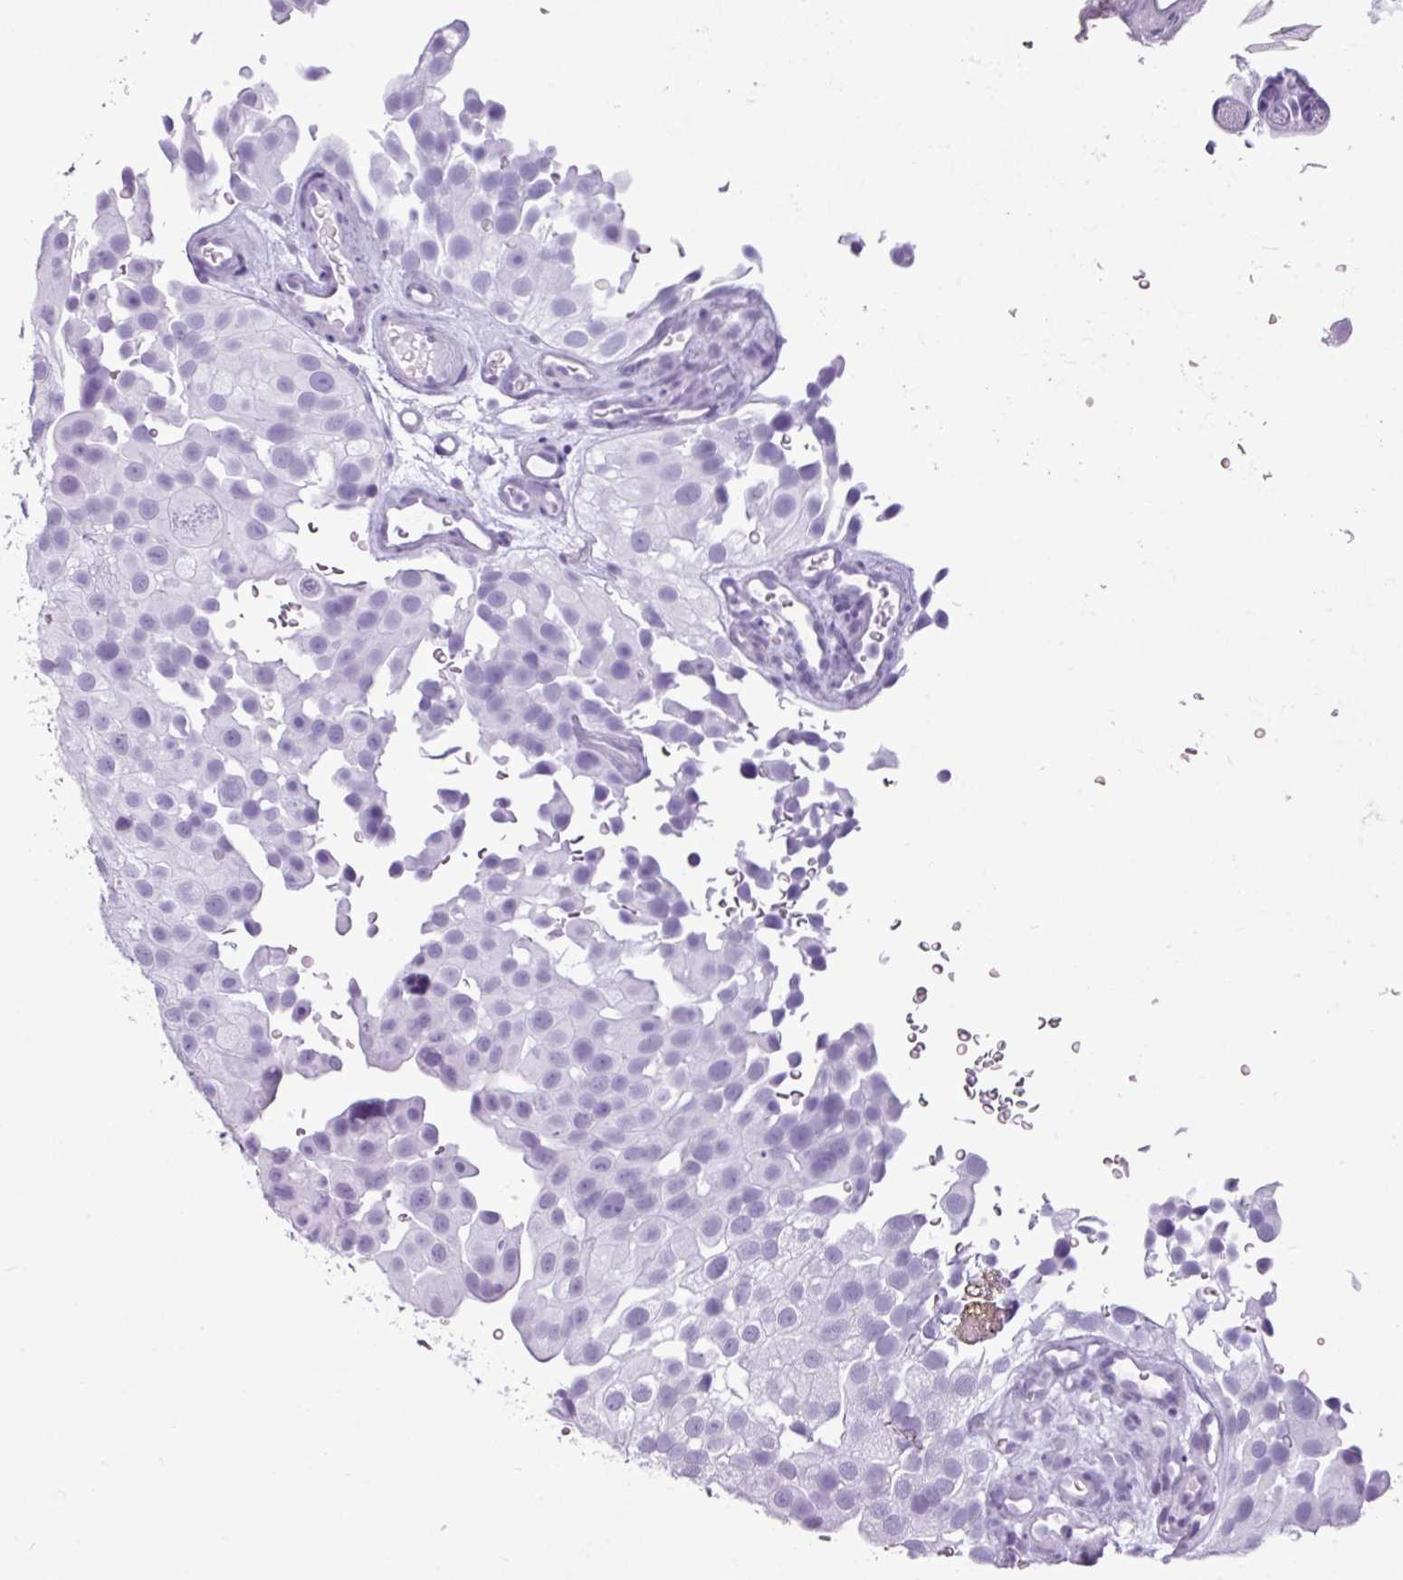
{"staining": {"intensity": "negative", "quantity": "none", "location": "none"}, "tissue": "urothelial cancer", "cell_type": "Tumor cells", "image_type": "cancer", "snomed": [{"axis": "morphology", "description": "Urothelial carcinoma, Low grade"}, {"axis": "topography", "description": "Urinary bladder"}], "caption": "The histopathology image shows no staining of tumor cells in urothelial carcinoma (low-grade).", "gene": "AMY1B", "patient": {"sex": "male", "age": 78}}